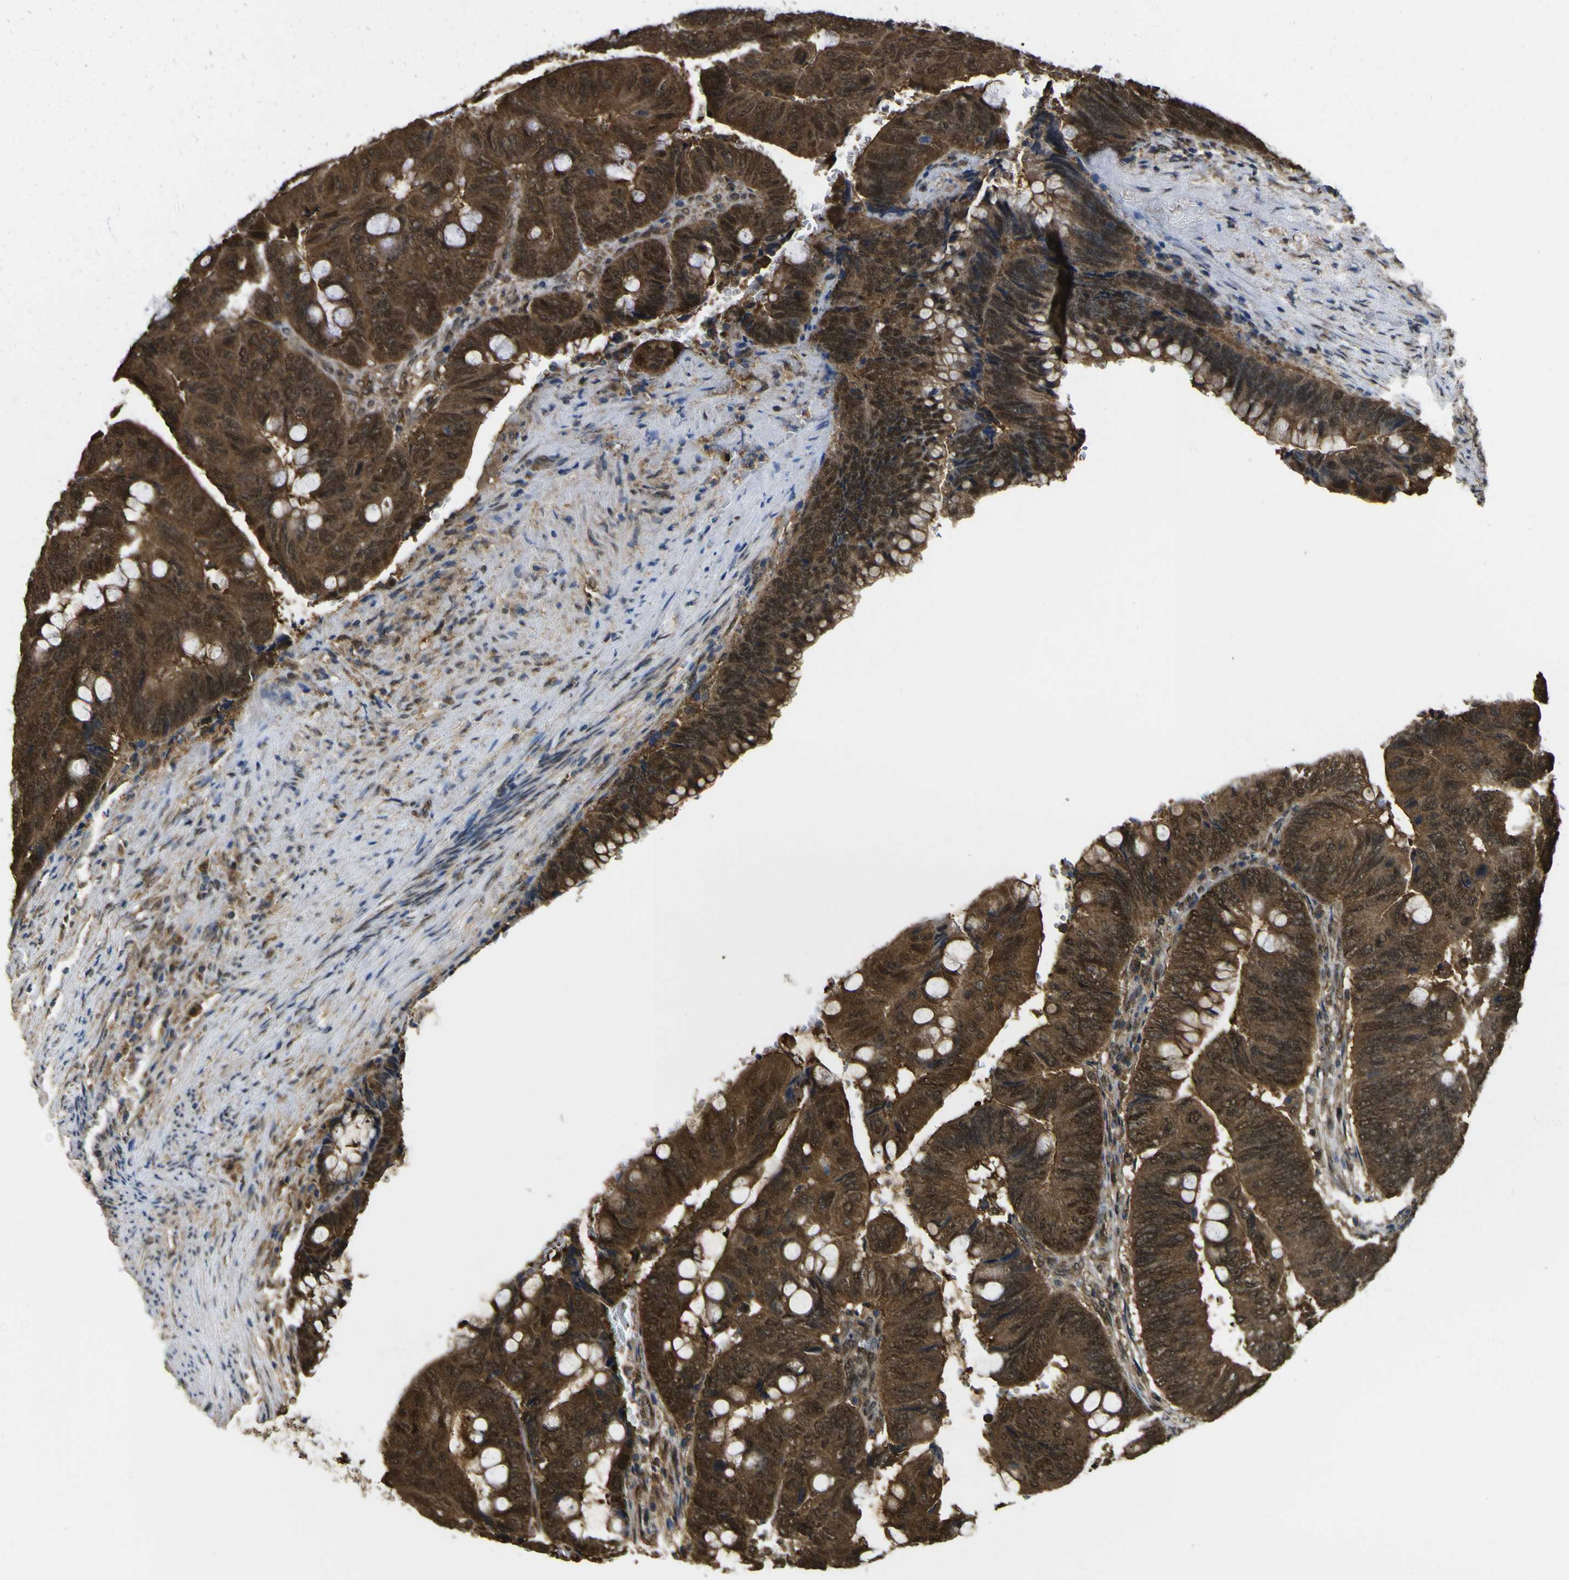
{"staining": {"intensity": "strong", "quantity": ">75%", "location": "cytoplasmic/membranous,nuclear"}, "tissue": "colorectal cancer", "cell_type": "Tumor cells", "image_type": "cancer", "snomed": [{"axis": "morphology", "description": "Normal tissue, NOS"}, {"axis": "morphology", "description": "Adenocarcinoma, NOS"}, {"axis": "topography", "description": "Rectum"}, {"axis": "topography", "description": "Peripheral nerve tissue"}], "caption": "Immunohistochemical staining of colorectal adenocarcinoma displays high levels of strong cytoplasmic/membranous and nuclear staining in about >75% of tumor cells.", "gene": "YWHAG", "patient": {"sex": "male", "age": 92}}